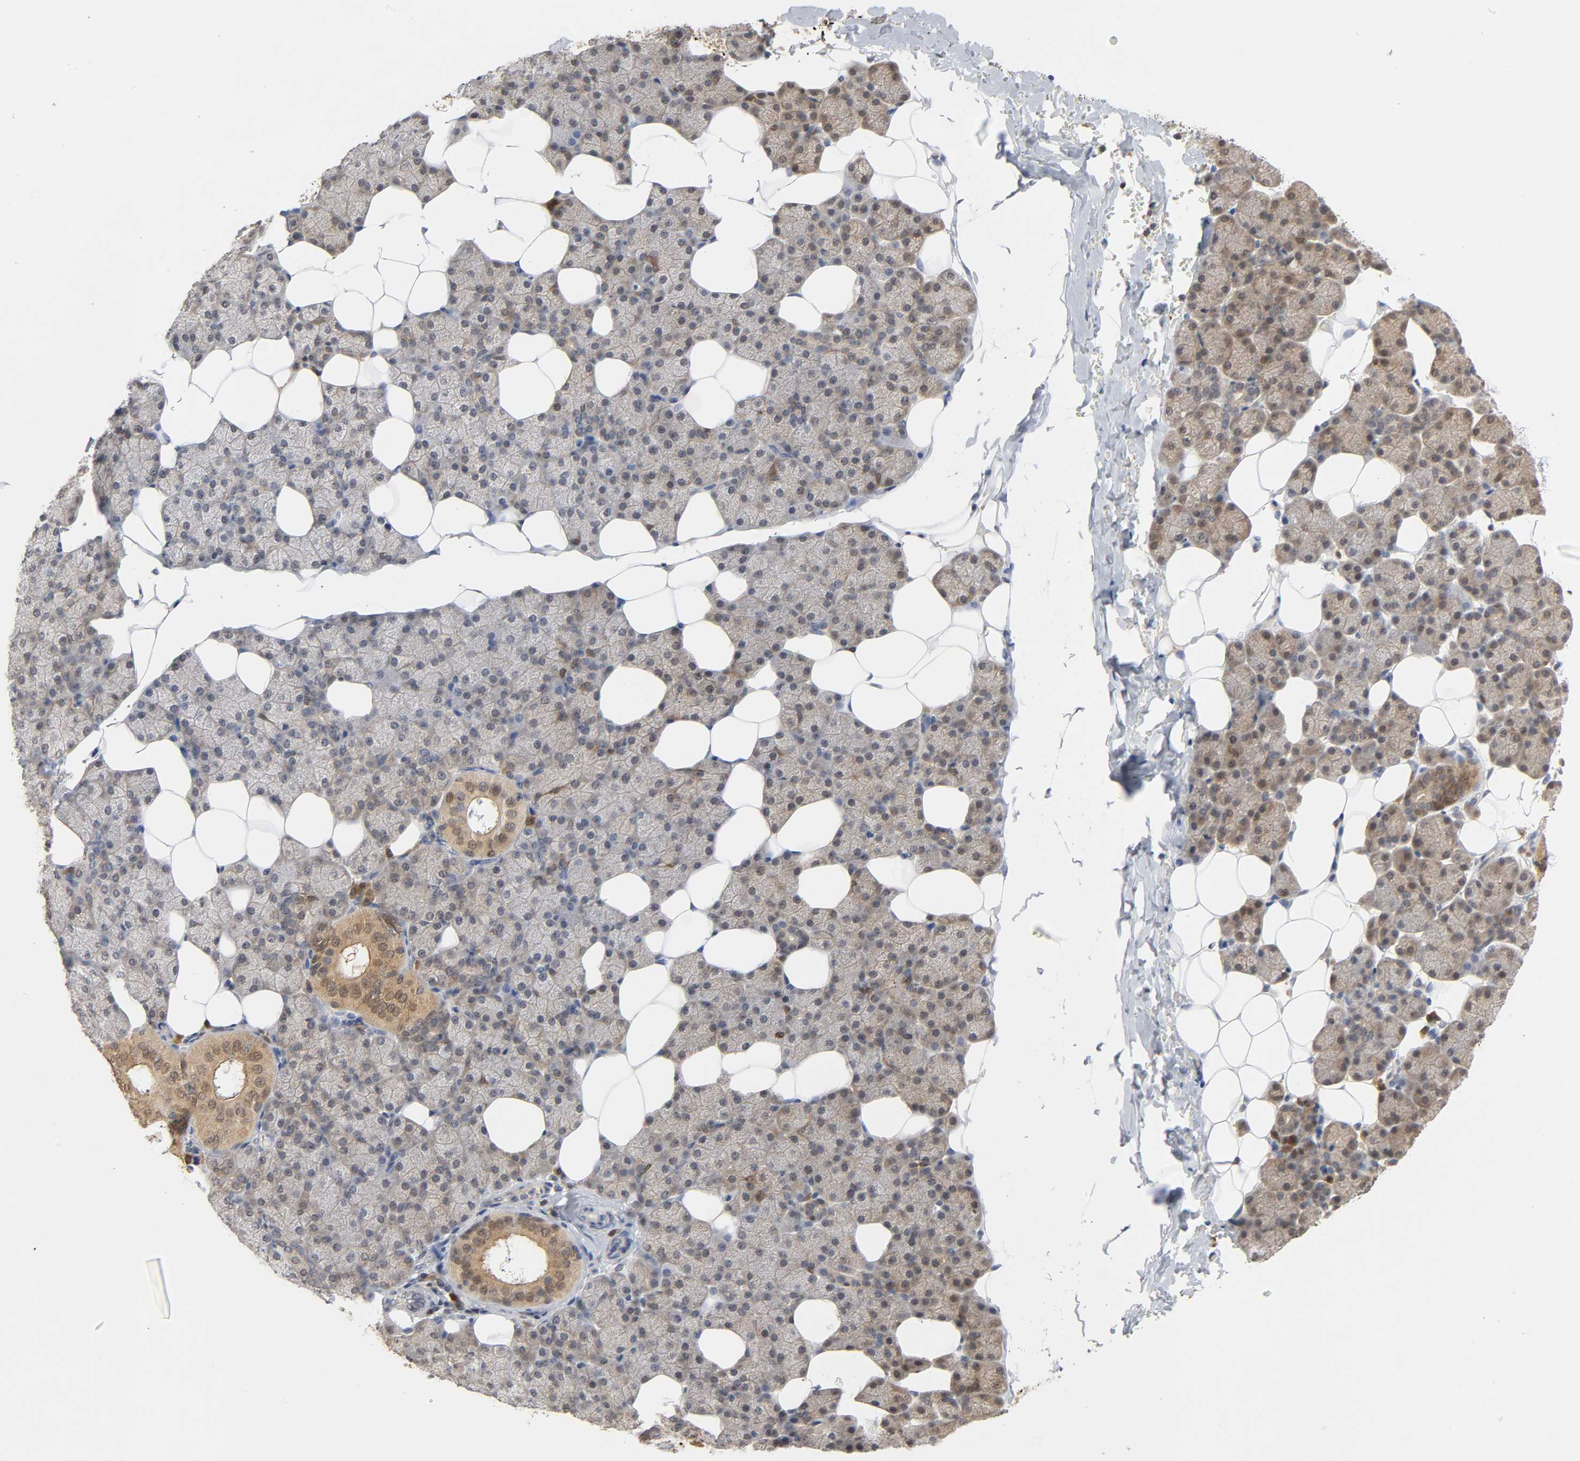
{"staining": {"intensity": "weak", "quantity": "25%-75%", "location": "cytoplasmic/membranous"}, "tissue": "salivary gland", "cell_type": "Glandular cells", "image_type": "normal", "snomed": [{"axis": "morphology", "description": "Normal tissue, NOS"}, {"axis": "topography", "description": "Lymph node"}, {"axis": "topography", "description": "Salivary gland"}], "caption": "This micrograph demonstrates IHC staining of unremarkable salivary gland, with low weak cytoplasmic/membranous positivity in approximately 25%-75% of glandular cells.", "gene": "MIF", "patient": {"sex": "male", "age": 8}}